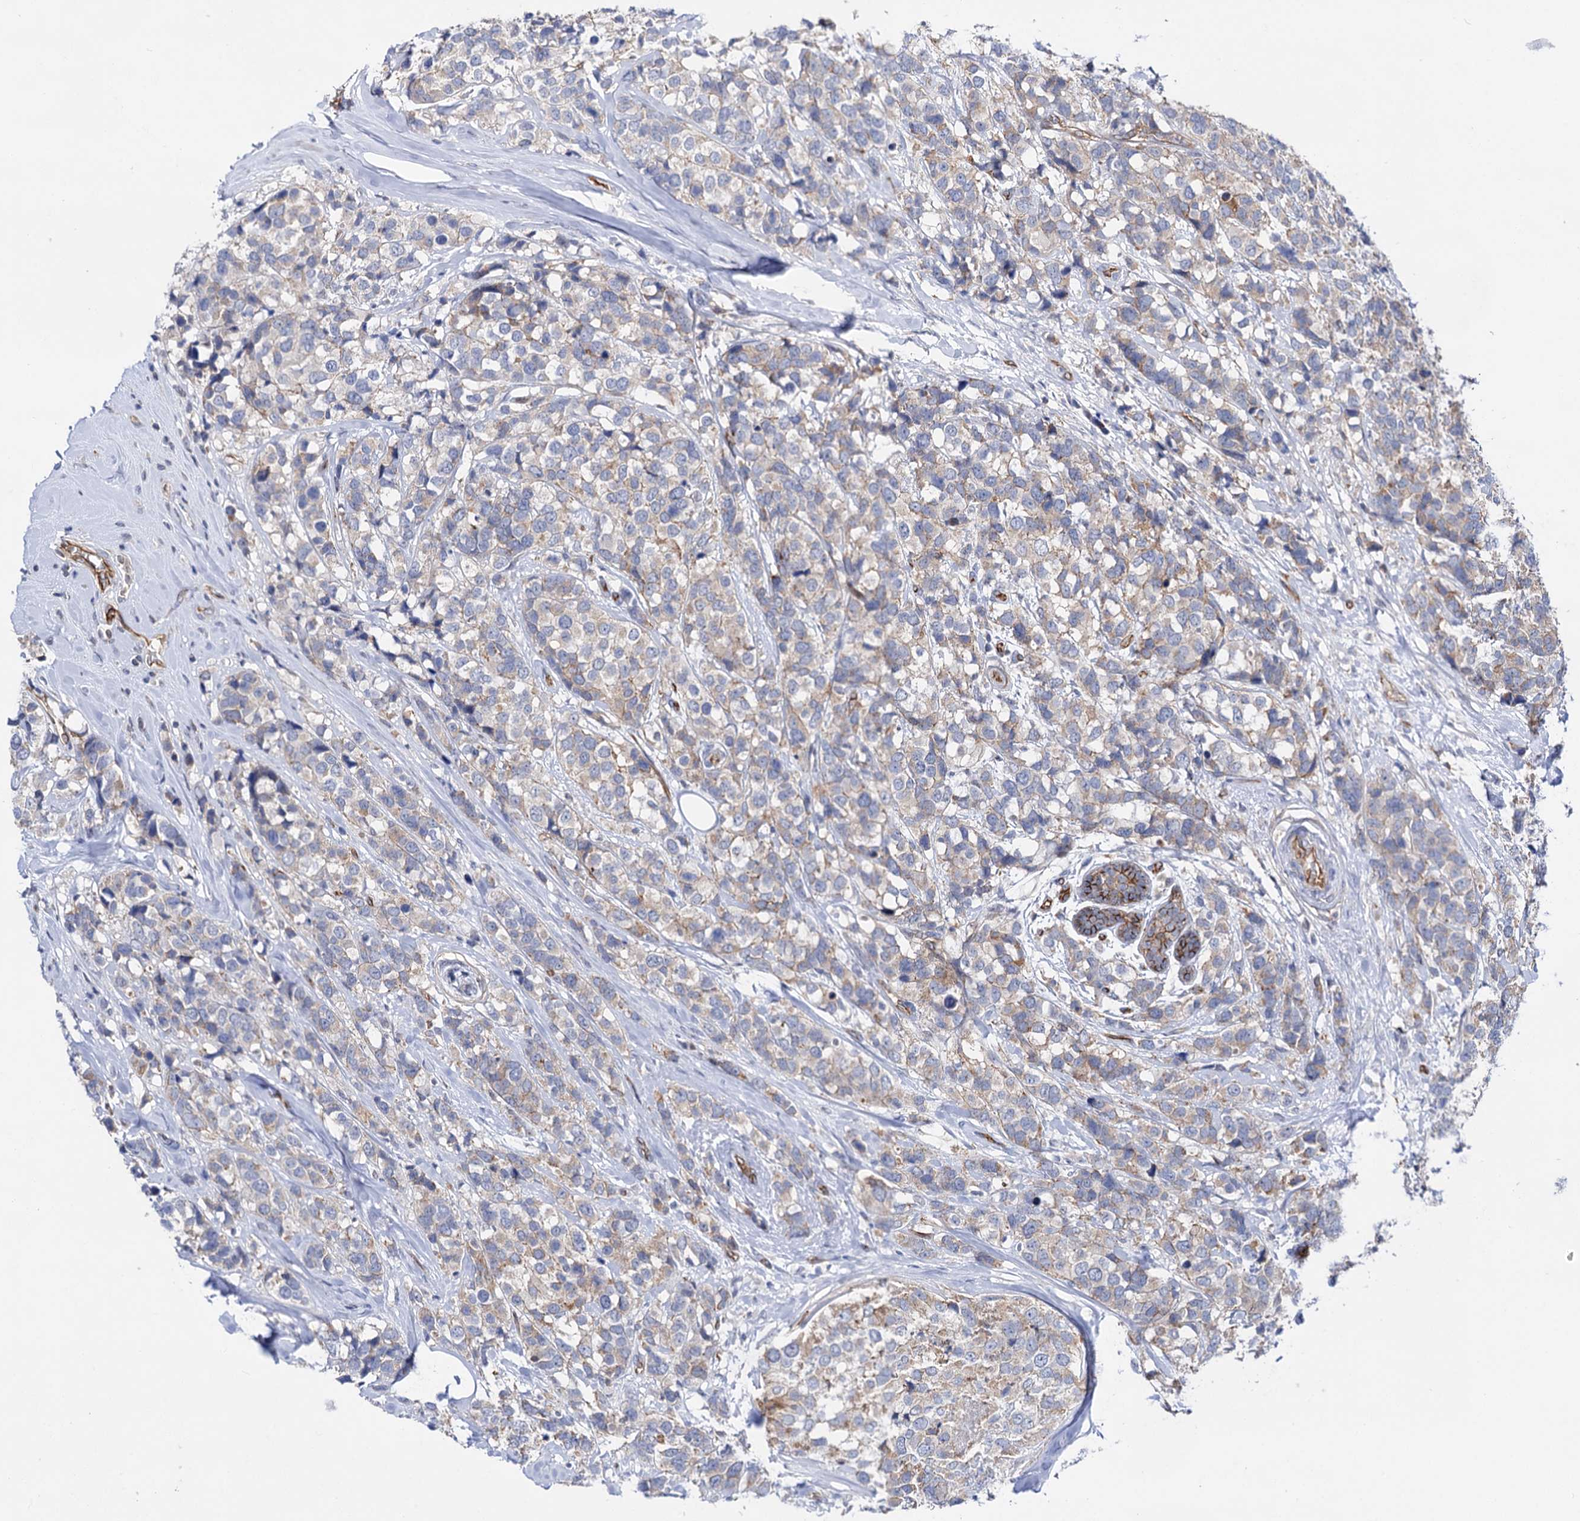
{"staining": {"intensity": "weak", "quantity": "<25%", "location": "cytoplasmic/membranous"}, "tissue": "breast cancer", "cell_type": "Tumor cells", "image_type": "cancer", "snomed": [{"axis": "morphology", "description": "Lobular carcinoma"}, {"axis": "topography", "description": "Breast"}], "caption": "Immunohistochemical staining of human lobular carcinoma (breast) reveals no significant expression in tumor cells. (DAB (3,3'-diaminobenzidine) IHC visualized using brightfield microscopy, high magnification).", "gene": "ABLIM1", "patient": {"sex": "female", "age": 59}}